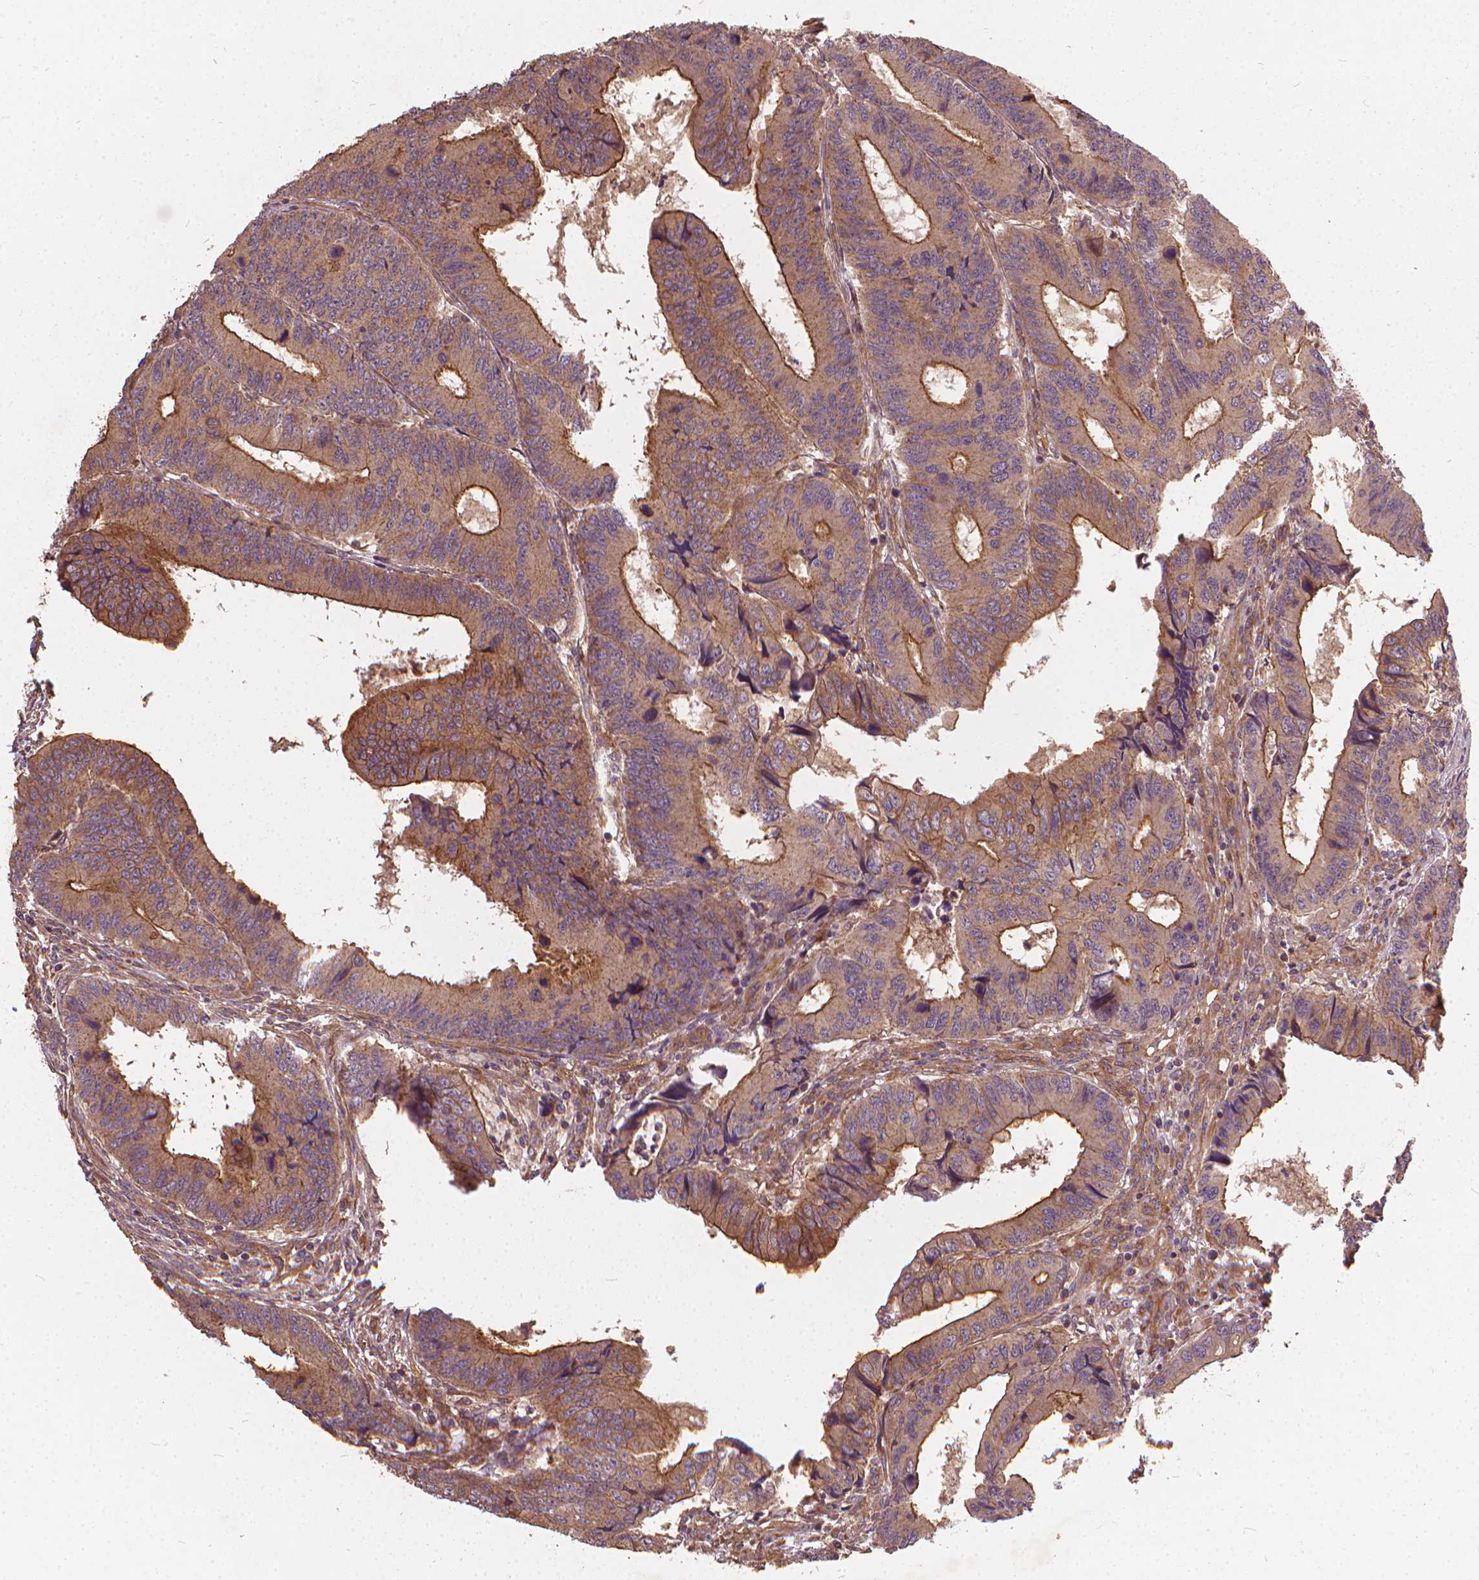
{"staining": {"intensity": "moderate", "quantity": ">75%", "location": "cytoplasmic/membranous"}, "tissue": "colorectal cancer", "cell_type": "Tumor cells", "image_type": "cancer", "snomed": [{"axis": "morphology", "description": "Adenocarcinoma, NOS"}, {"axis": "topography", "description": "Colon"}], "caption": "High-magnification brightfield microscopy of colorectal cancer stained with DAB (3,3'-diaminobenzidine) (brown) and counterstained with hematoxylin (blue). tumor cells exhibit moderate cytoplasmic/membranous positivity is identified in approximately>75% of cells. The staining was performed using DAB (3,3'-diaminobenzidine), with brown indicating positive protein expression. Nuclei are stained blue with hematoxylin.", "gene": "UBXN2A", "patient": {"sex": "male", "age": 53}}